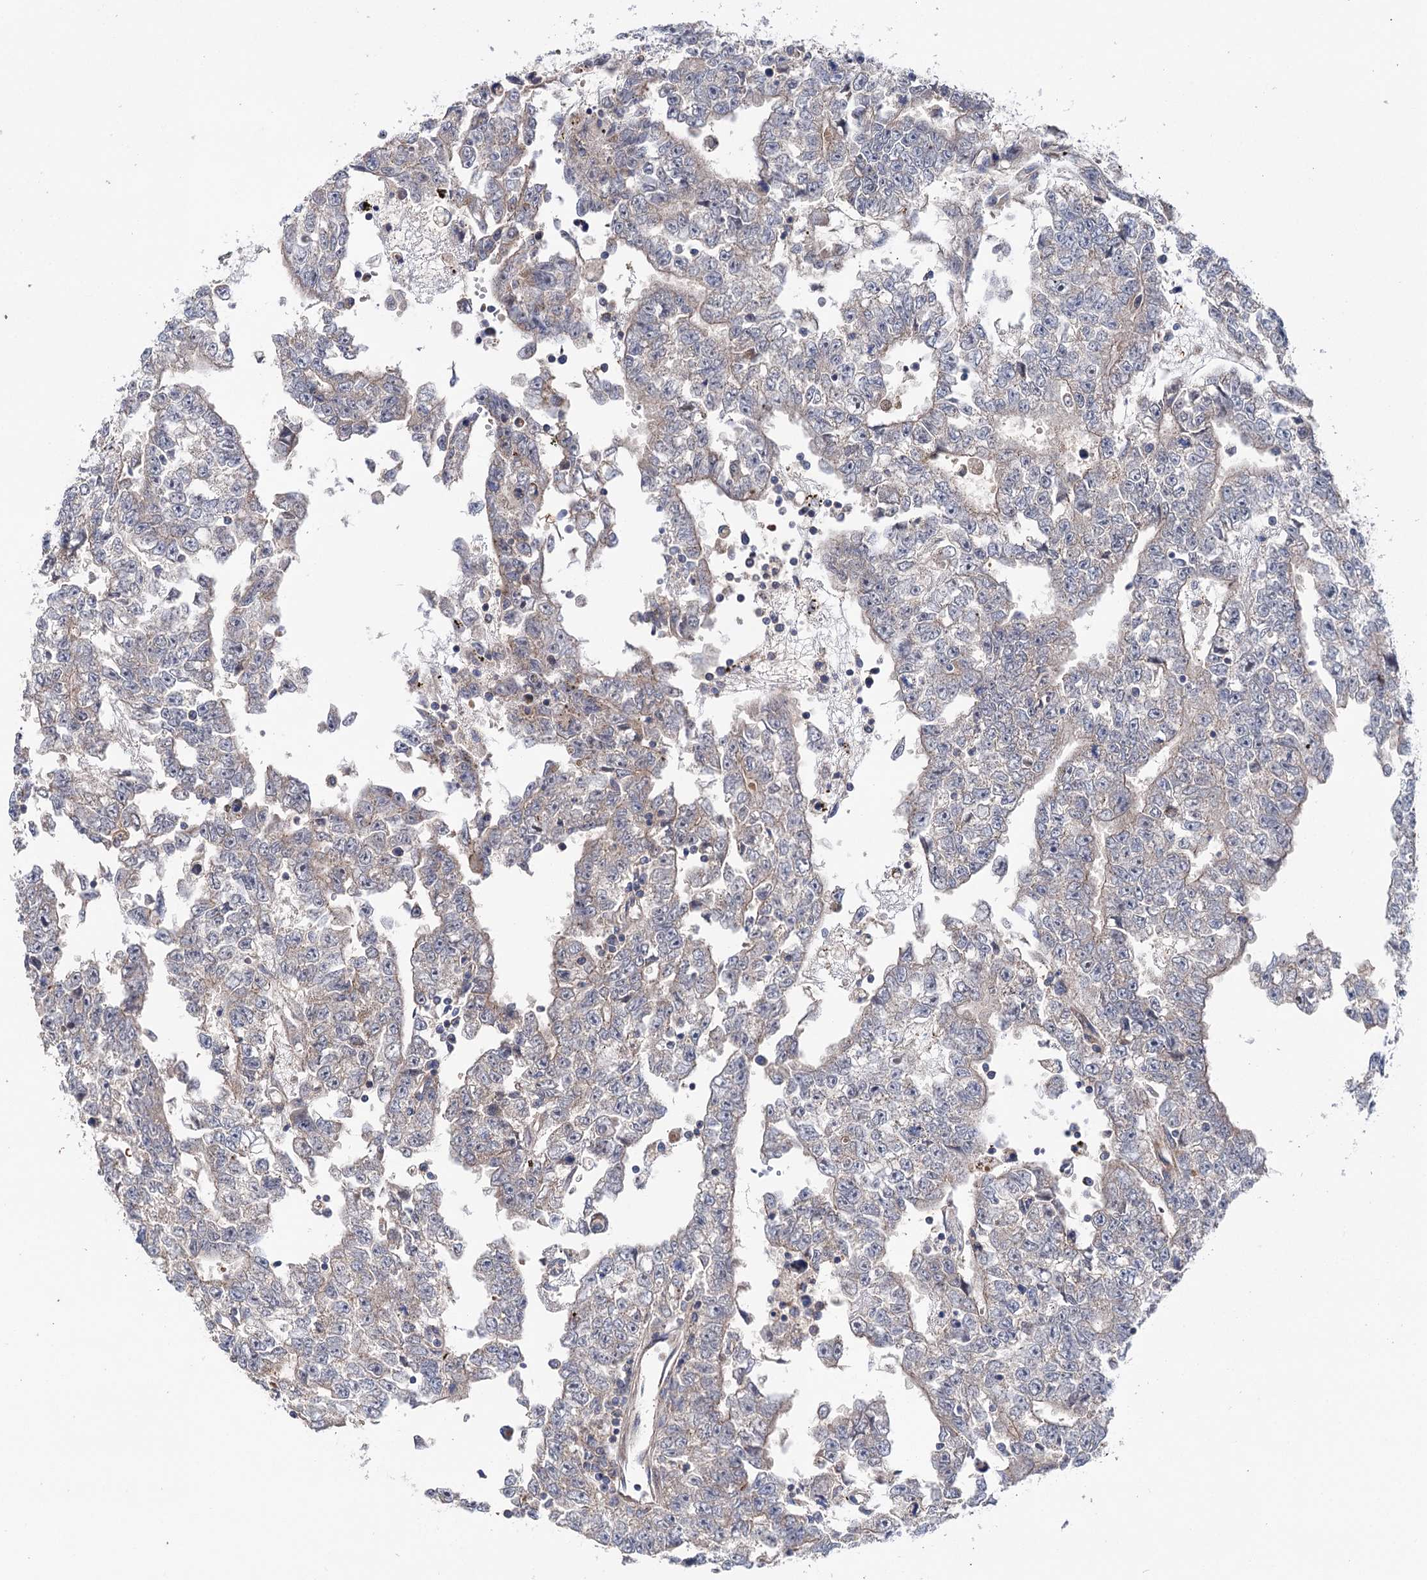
{"staining": {"intensity": "moderate", "quantity": "<25%", "location": "cytoplasmic/membranous"}, "tissue": "testis cancer", "cell_type": "Tumor cells", "image_type": "cancer", "snomed": [{"axis": "morphology", "description": "Carcinoma, Embryonal, NOS"}, {"axis": "topography", "description": "Testis"}], "caption": "Immunohistochemistry micrograph of embryonal carcinoma (testis) stained for a protein (brown), which shows low levels of moderate cytoplasmic/membranous staining in about <25% of tumor cells.", "gene": "SUCLA2", "patient": {"sex": "male", "age": 25}}